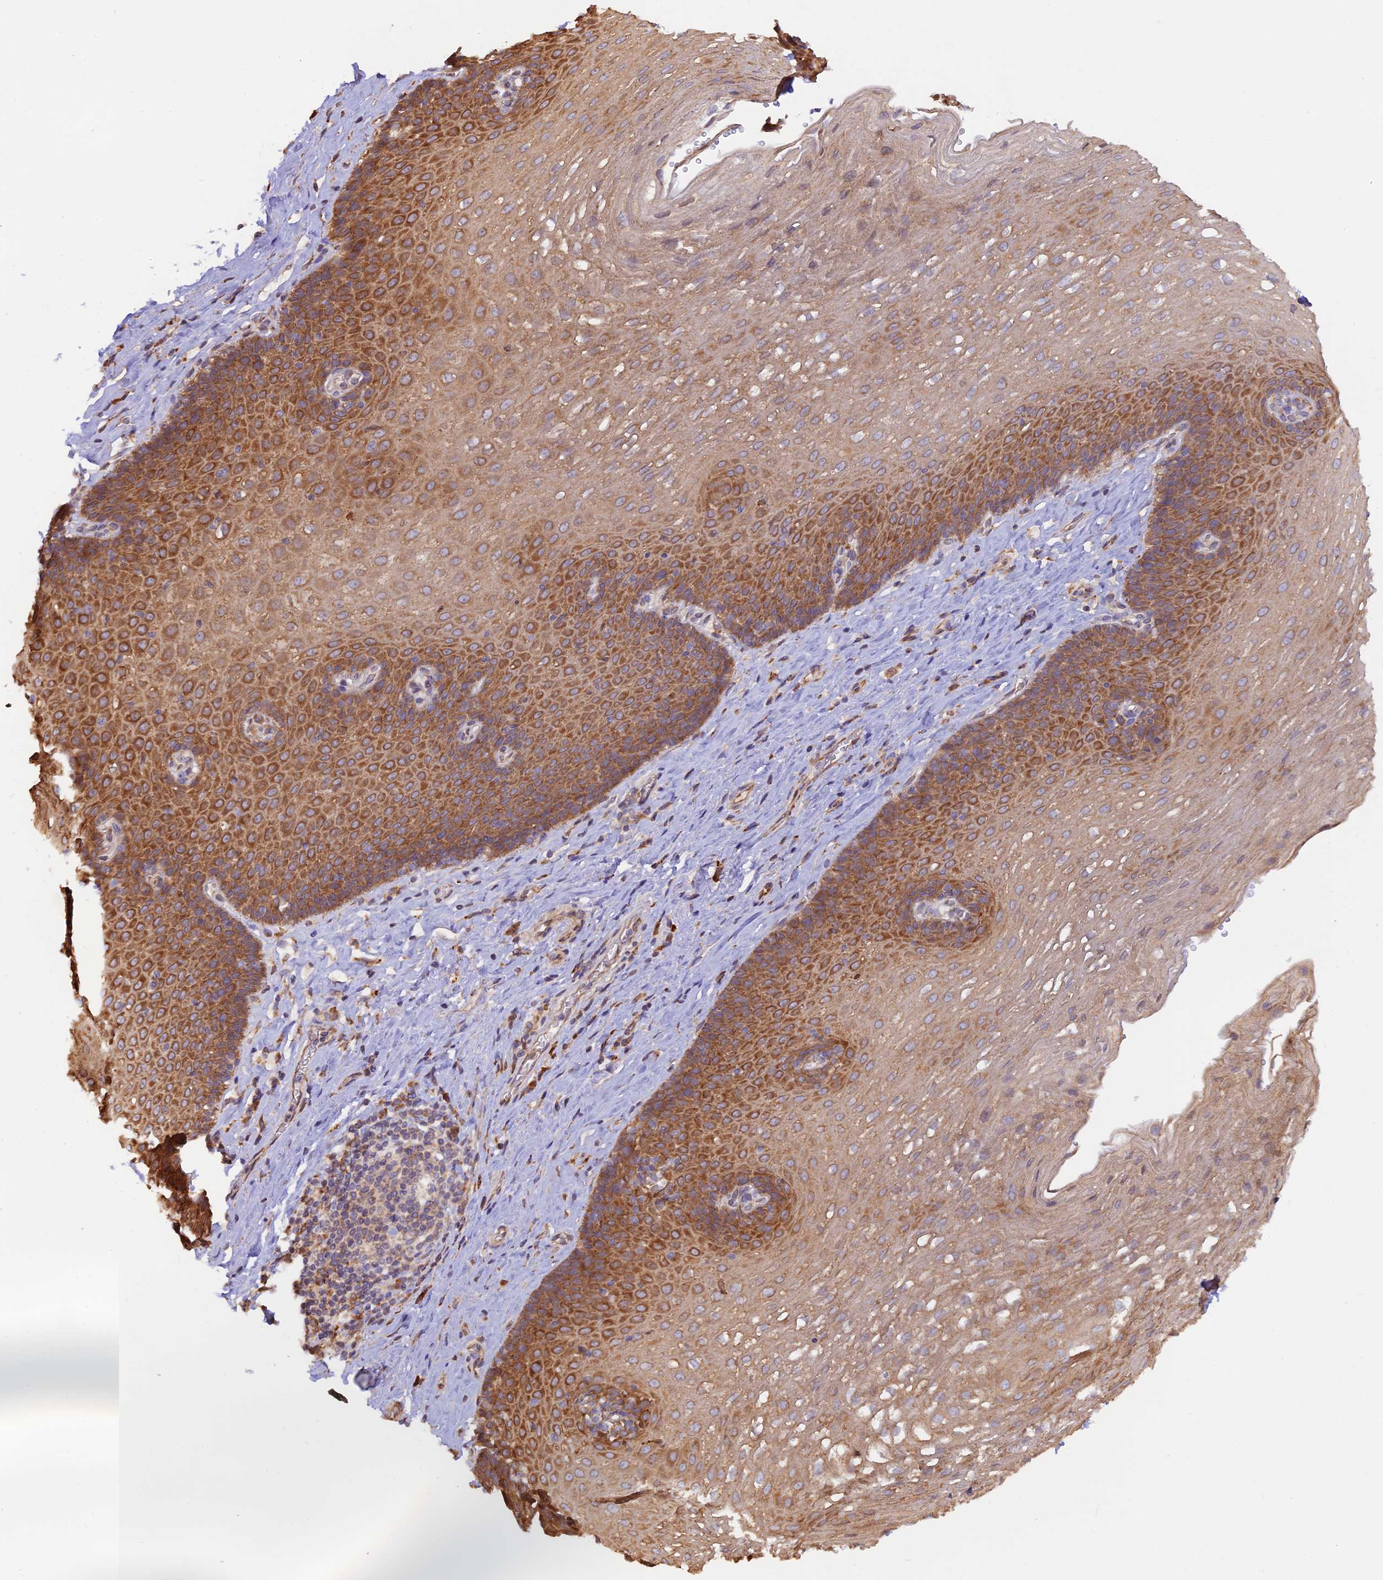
{"staining": {"intensity": "strong", "quantity": ">75%", "location": "cytoplasmic/membranous"}, "tissue": "esophagus", "cell_type": "Squamous epithelial cells", "image_type": "normal", "snomed": [{"axis": "morphology", "description": "Normal tissue, NOS"}, {"axis": "topography", "description": "Esophagus"}], "caption": "Esophagus stained with DAB IHC demonstrates high levels of strong cytoplasmic/membranous expression in approximately >75% of squamous epithelial cells.", "gene": "RPL5", "patient": {"sex": "male", "age": 60}}